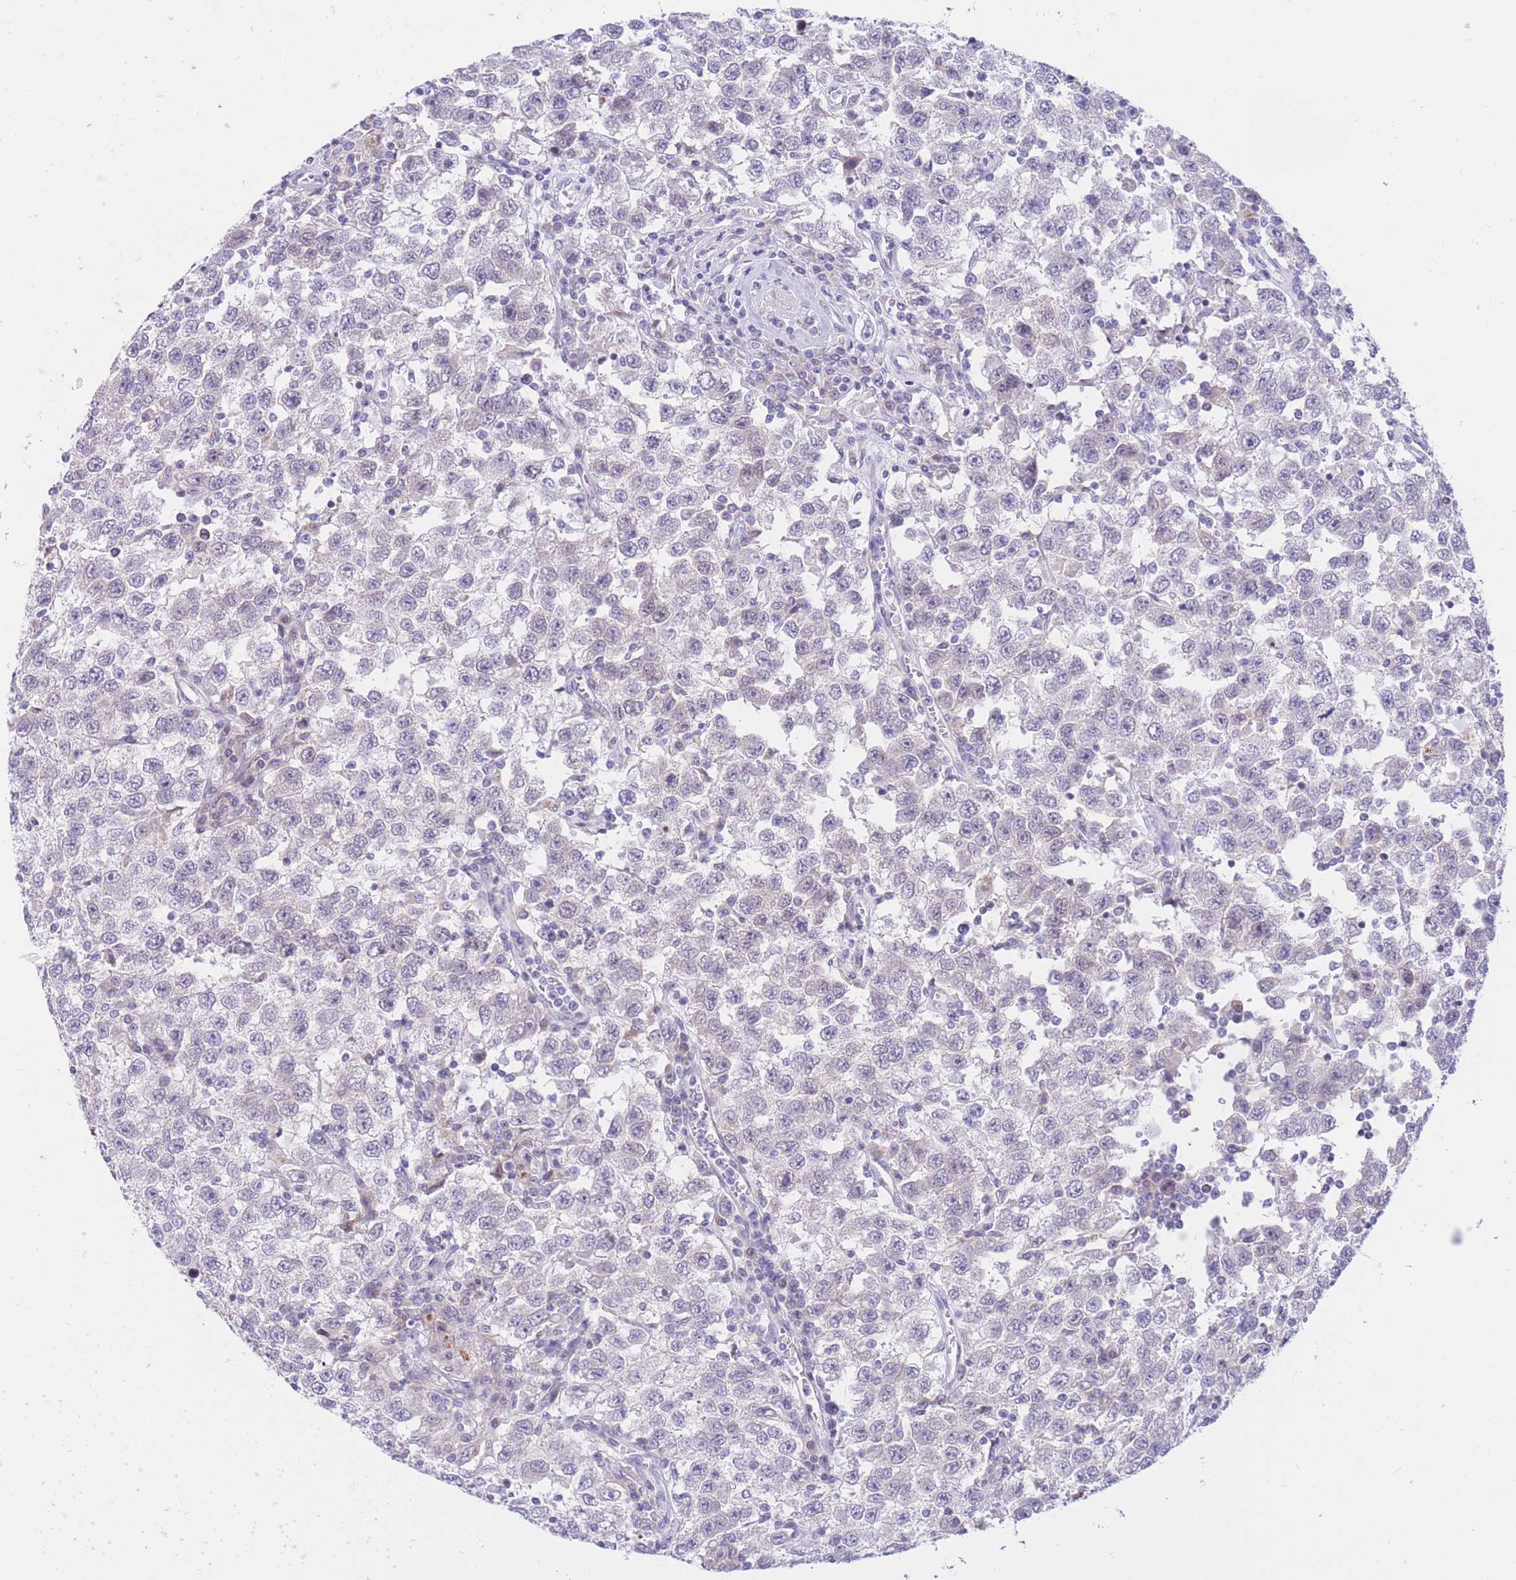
{"staining": {"intensity": "negative", "quantity": "none", "location": "none"}, "tissue": "testis cancer", "cell_type": "Tumor cells", "image_type": "cancer", "snomed": [{"axis": "morphology", "description": "Seminoma, NOS"}, {"axis": "topography", "description": "Testis"}], "caption": "Immunohistochemistry (IHC) micrograph of neoplastic tissue: testis cancer (seminoma) stained with DAB shows no significant protein positivity in tumor cells.", "gene": "RPL39L", "patient": {"sex": "male", "age": 41}}